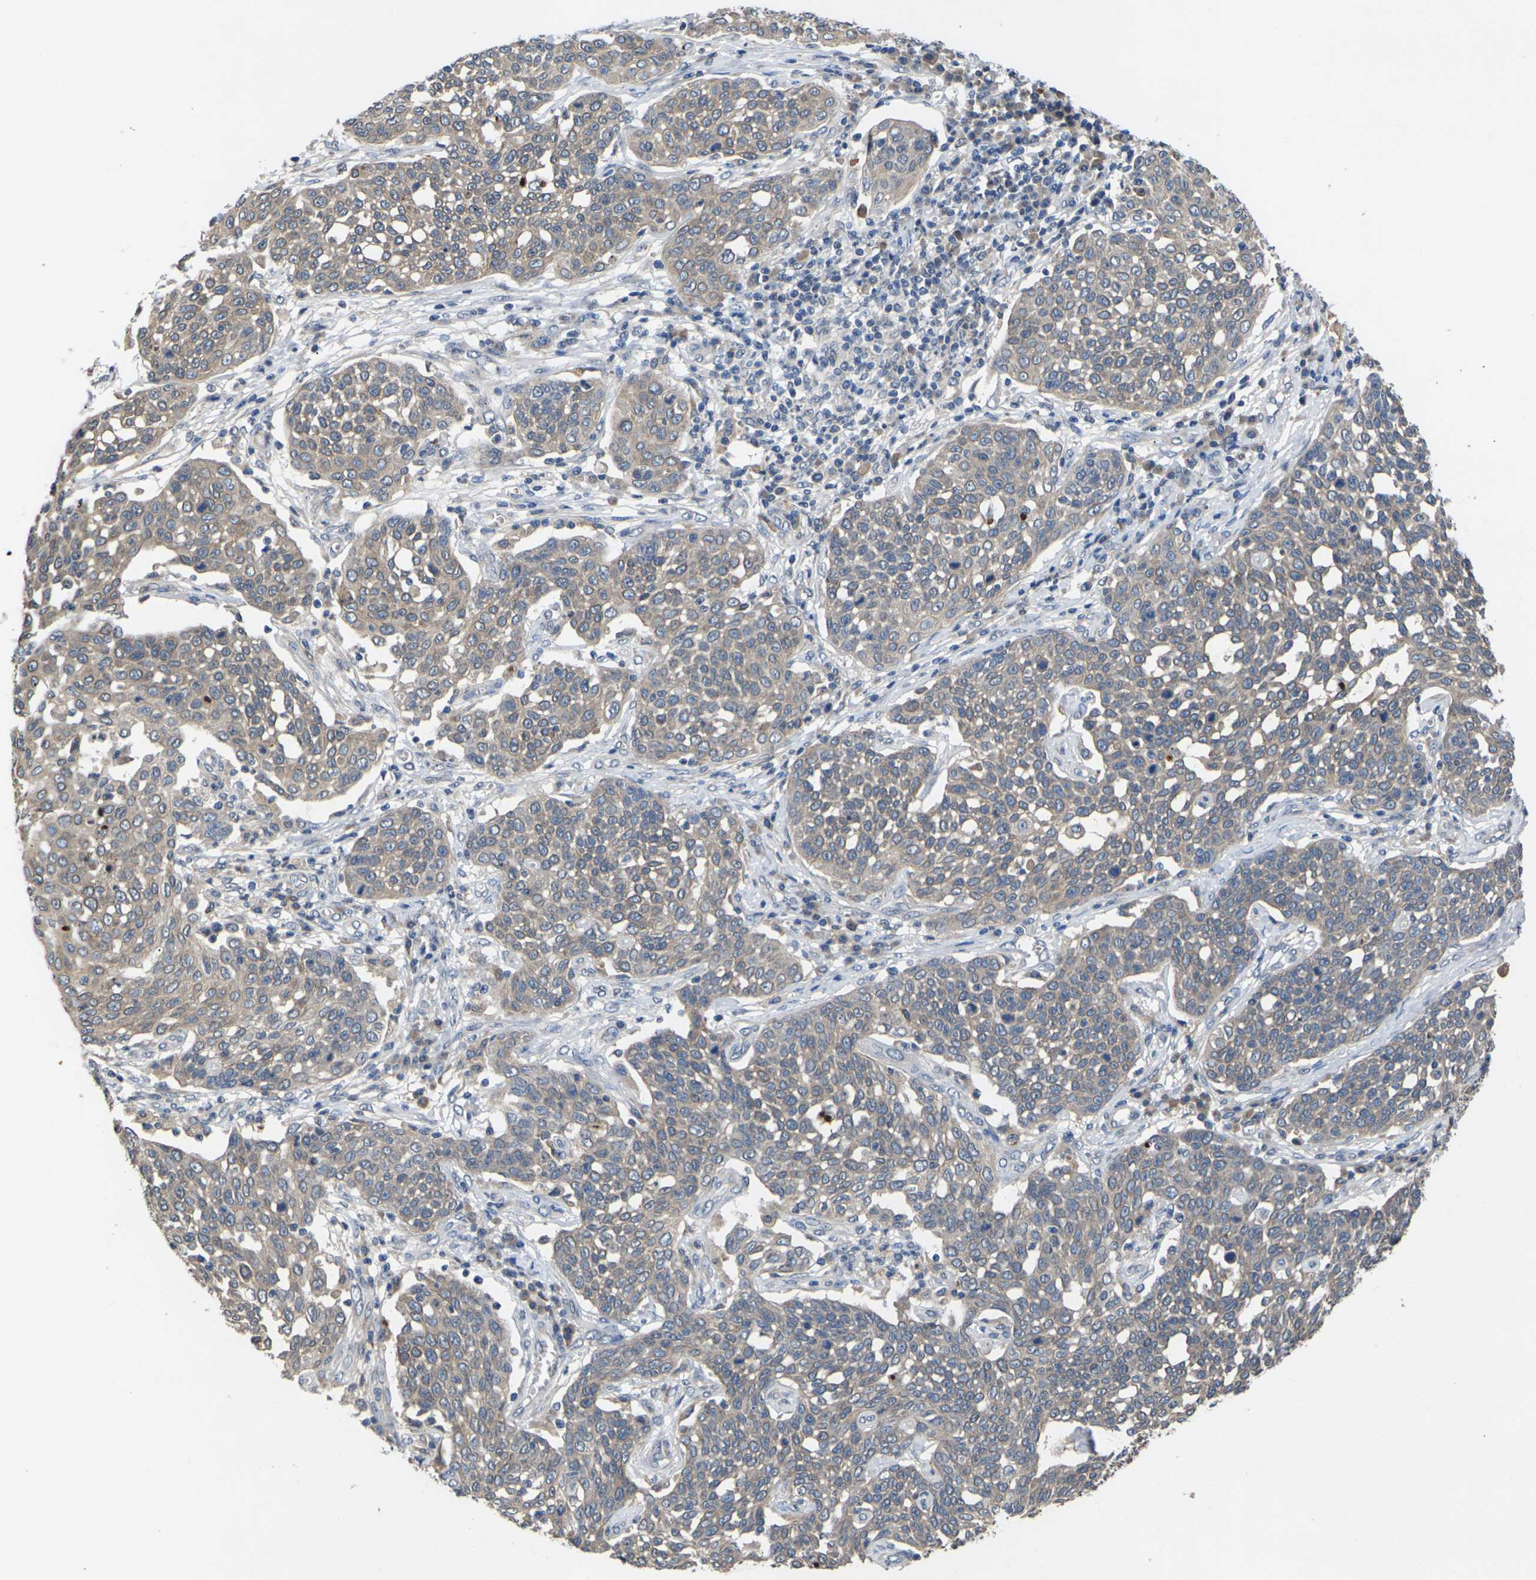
{"staining": {"intensity": "weak", "quantity": ">75%", "location": "cytoplasmic/membranous"}, "tissue": "cervical cancer", "cell_type": "Tumor cells", "image_type": "cancer", "snomed": [{"axis": "morphology", "description": "Squamous cell carcinoma, NOS"}, {"axis": "topography", "description": "Cervix"}], "caption": "Brown immunohistochemical staining in squamous cell carcinoma (cervical) exhibits weak cytoplasmic/membranous positivity in about >75% of tumor cells.", "gene": "SLC2A2", "patient": {"sex": "female", "age": 34}}